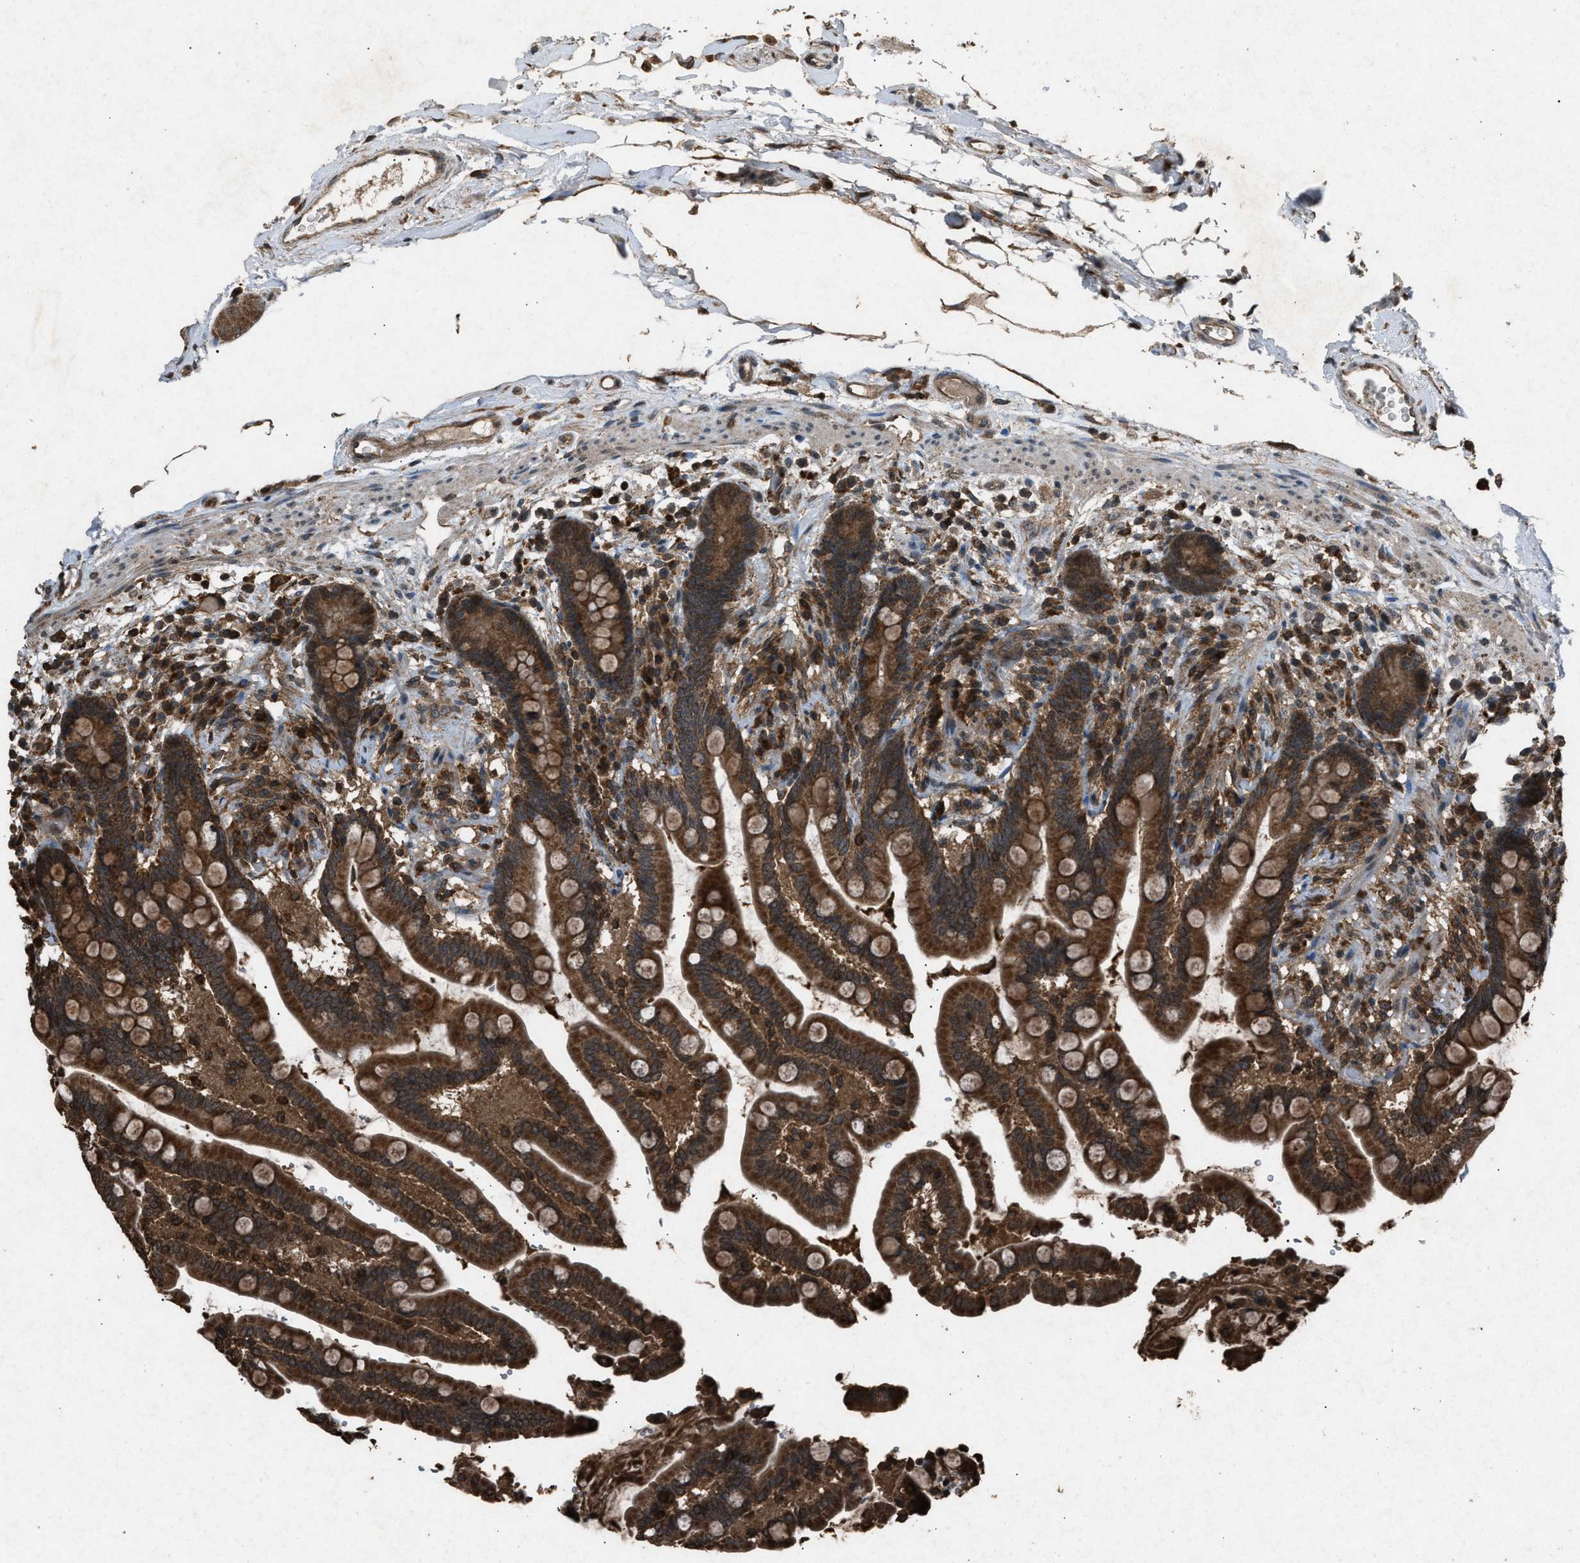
{"staining": {"intensity": "strong", "quantity": ">75%", "location": "cytoplasmic/membranous"}, "tissue": "colon", "cell_type": "Endothelial cells", "image_type": "normal", "snomed": [{"axis": "morphology", "description": "Normal tissue, NOS"}, {"axis": "topography", "description": "Colon"}], "caption": "Colon stained with immunohistochemistry demonstrates strong cytoplasmic/membranous staining in approximately >75% of endothelial cells. Using DAB (brown) and hematoxylin (blue) stains, captured at high magnification using brightfield microscopy.", "gene": "OAS1", "patient": {"sex": "male", "age": 73}}